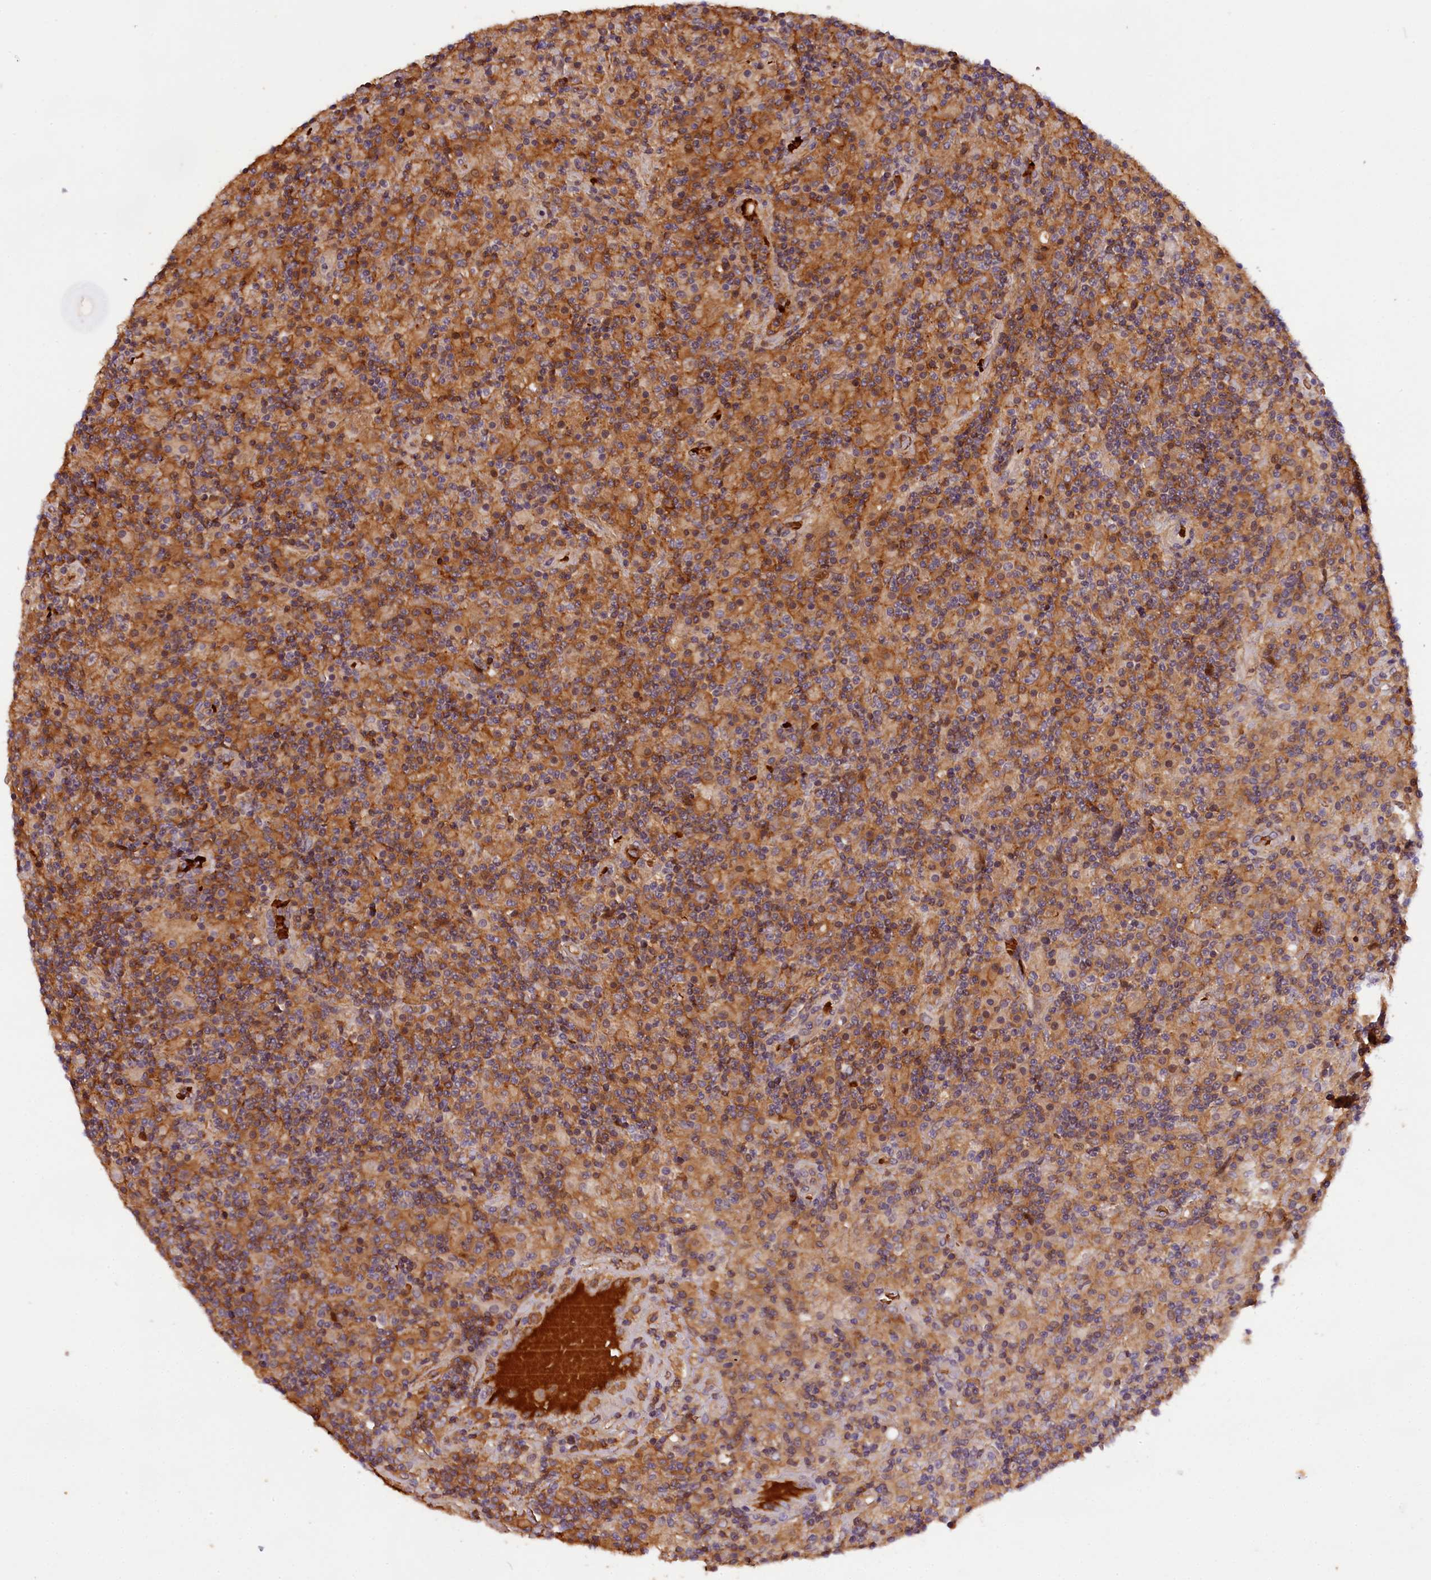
{"staining": {"intensity": "negative", "quantity": "none", "location": "none"}, "tissue": "lymphoma", "cell_type": "Tumor cells", "image_type": "cancer", "snomed": [{"axis": "morphology", "description": "Hodgkin's disease, NOS"}, {"axis": "topography", "description": "Lymph node"}], "caption": "Photomicrograph shows no protein expression in tumor cells of Hodgkin's disease tissue. (DAB immunohistochemistry (IHC) visualized using brightfield microscopy, high magnification).", "gene": "PHAF1", "patient": {"sex": "male", "age": 70}}